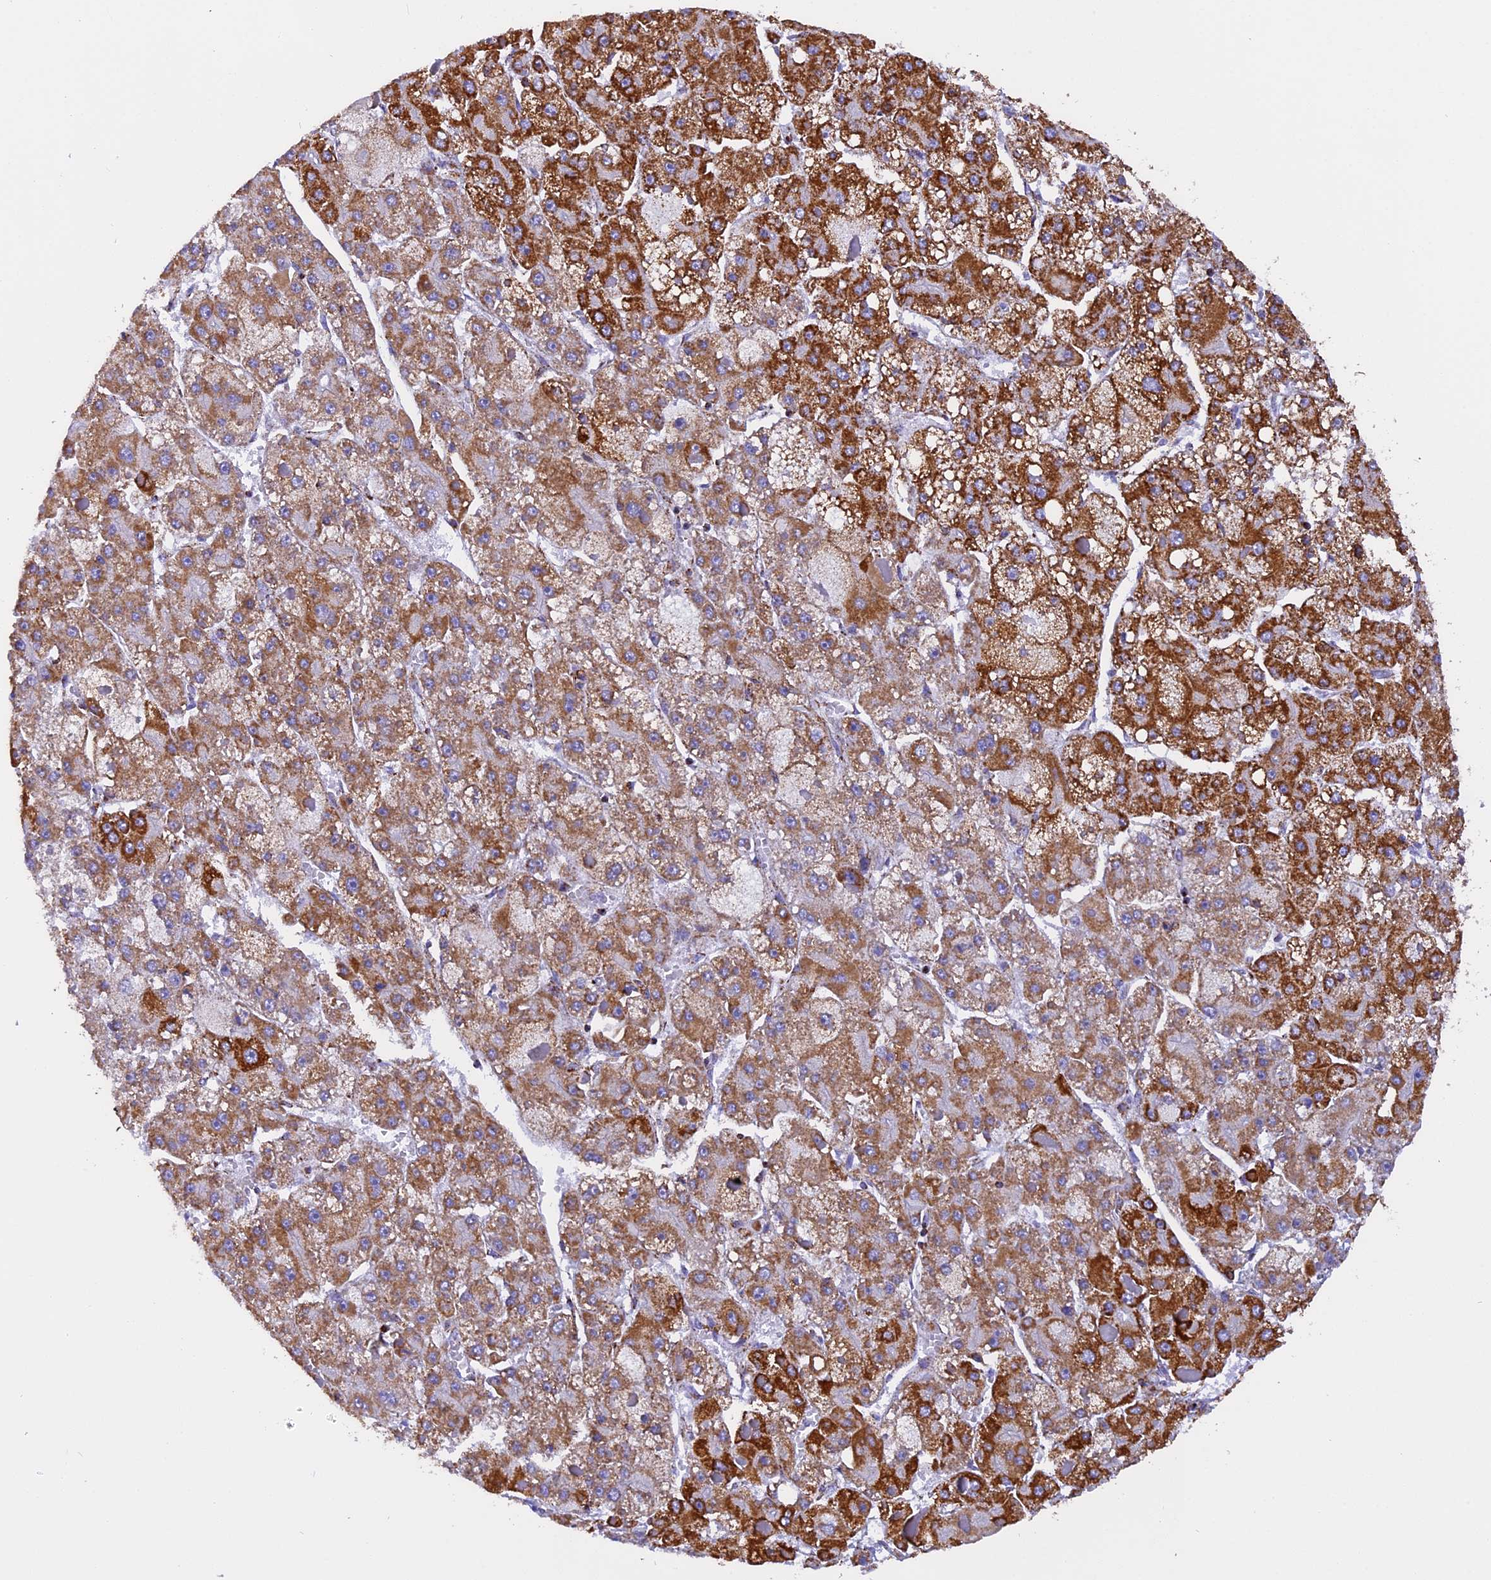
{"staining": {"intensity": "strong", "quantity": ">75%", "location": "cytoplasmic/membranous"}, "tissue": "liver cancer", "cell_type": "Tumor cells", "image_type": "cancer", "snomed": [{"axis": "morphology", "description": "Carcinoma, Hepatocellular, NOS"}, {"axis": "topography", "description": "Liver"}], "caption": "The immunohistochemical stain labels strong cytoplasmic/membranous staining in tumor cells of liver cancer tissue.", "gene": "KCNG1", "patient": {"sex": "female", "age": 73}}